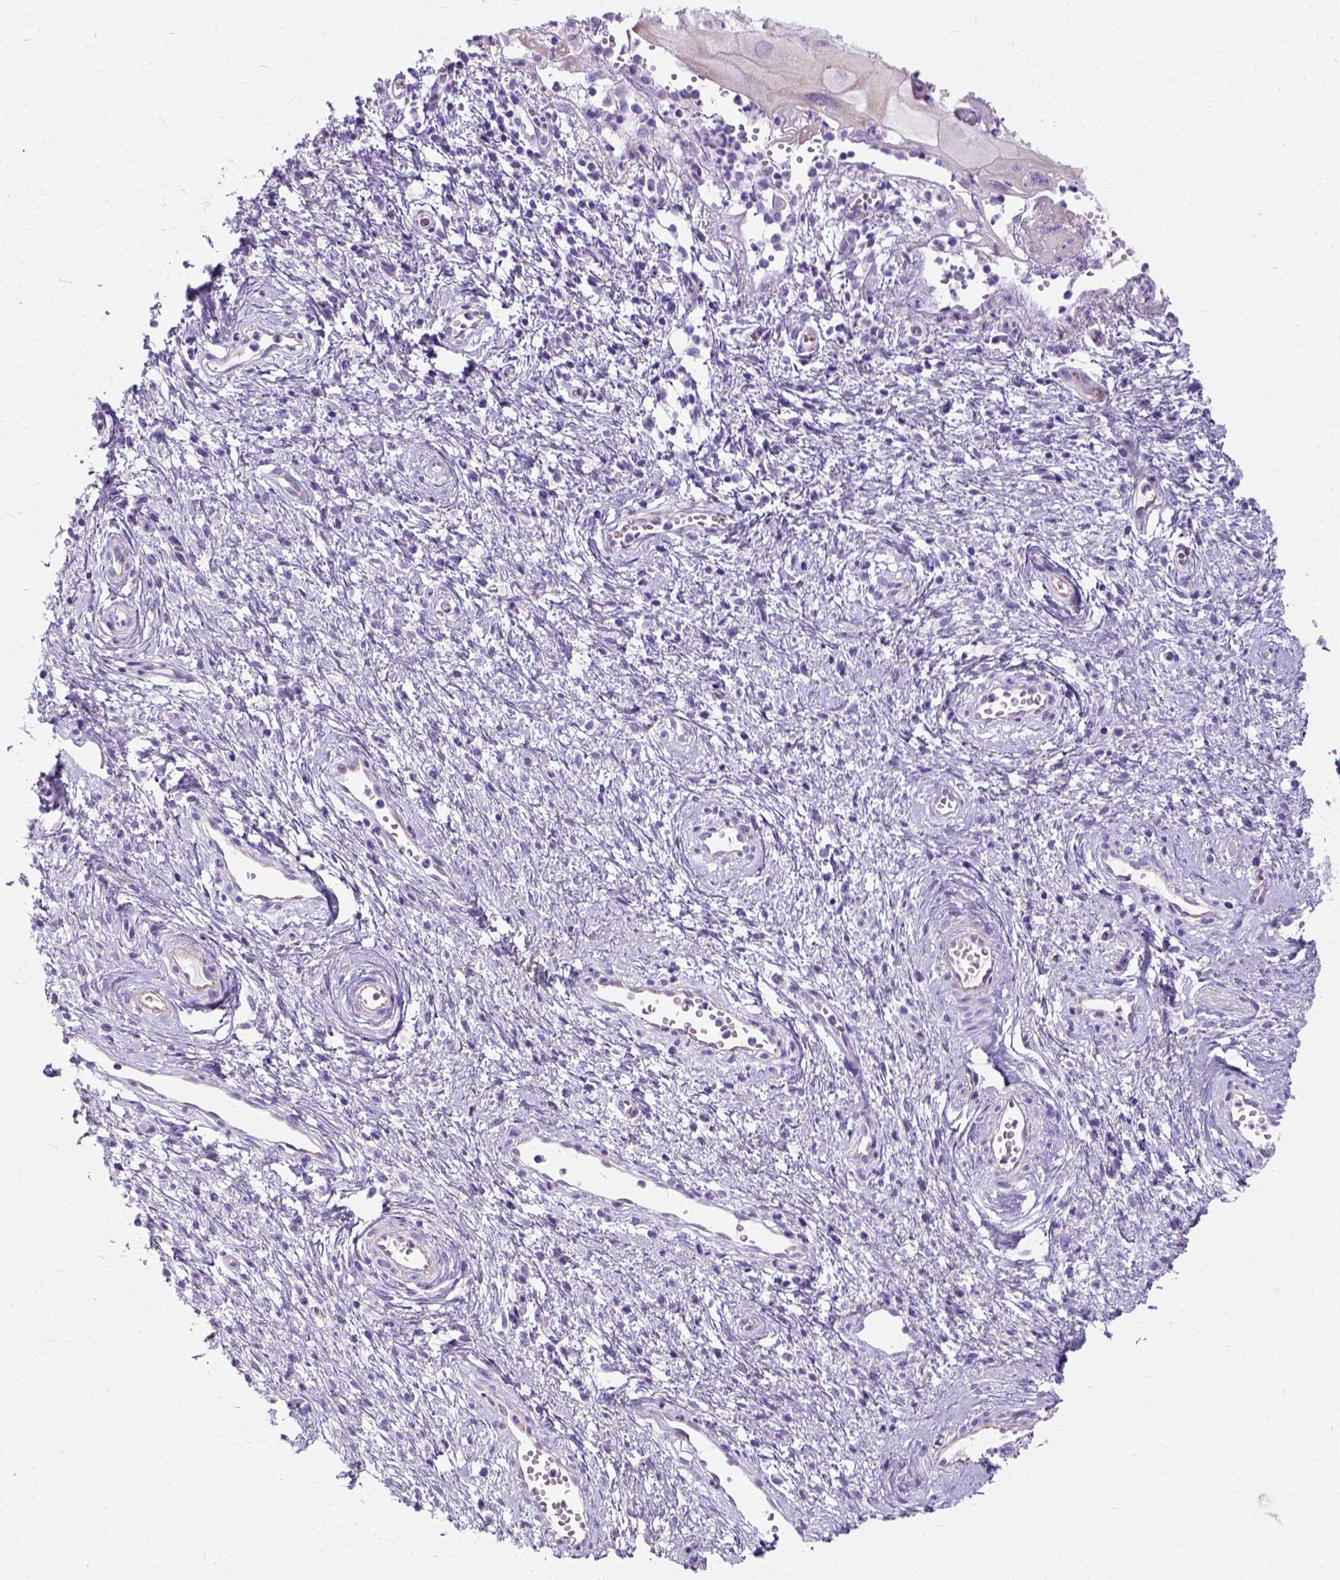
{"staining": {"intensity": "negative", "quantity": "none", "location": "none"}, "tissue": "cervical cancer", "cell_type": "Tumor cells", "image_type": "cancer", "snomed": [{"axis": "morphology", "description": "Squamous cell carcinoma, NOS"}, {"axis": "topography", "description": "Cervix"}], "caption": "Image shows no significant protein expression in tumor cells of squamous cell carcinoma (cervical).", "gene": "MYH15", "patient": {"sex": "female", "age": 30}}